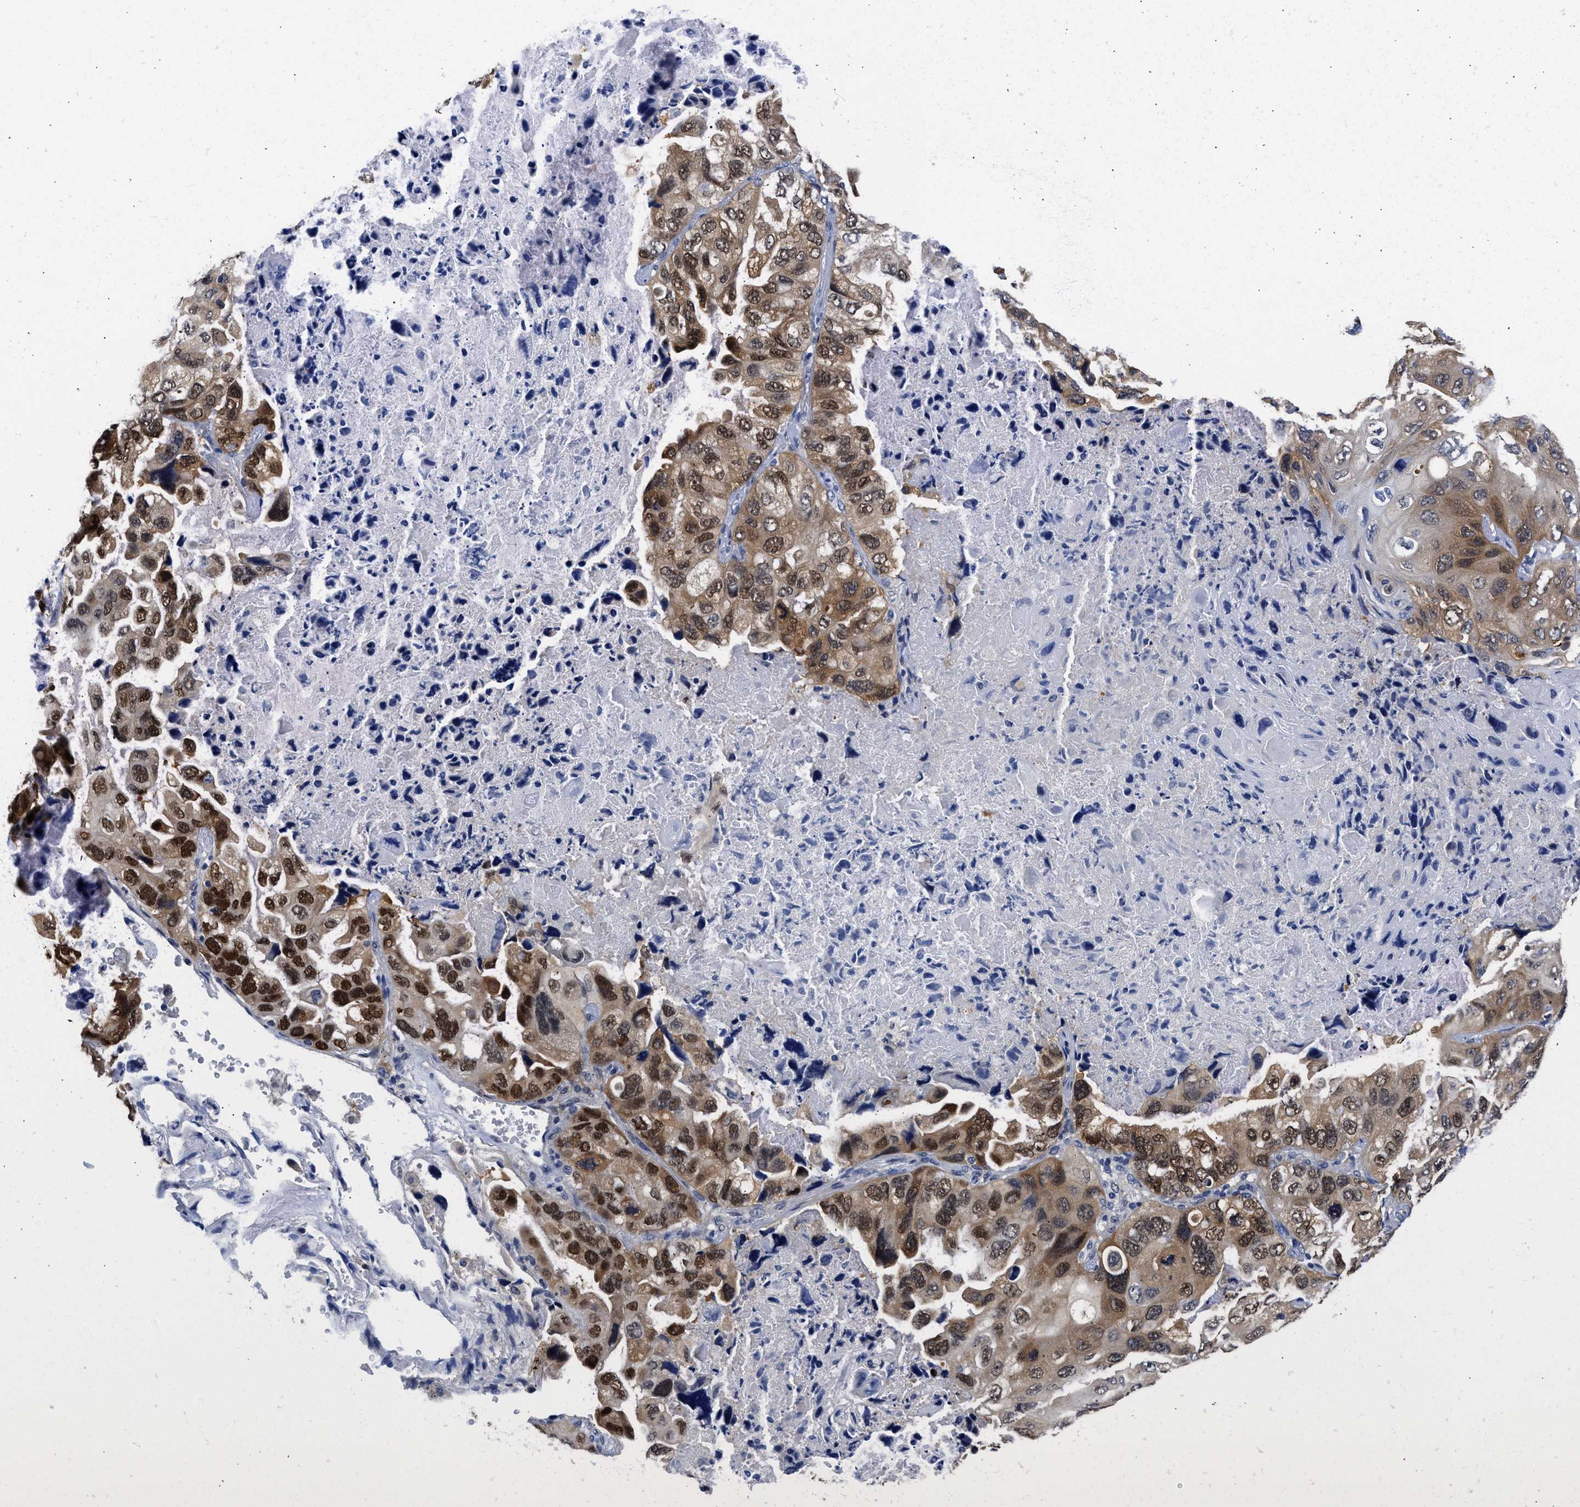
{"staining": {"intensity": "moderate", "quantity": "25%-75%", "location": "cytoplasmic/membranous,nuclear"}, "tissue": "lung cancer", "cell_type": "Tumor cells", "image_type": "cancer", "snomed": [{"axis": "morphology", "description": "Squamous cell carcinoma, NOS"}, {"axis": "topography", "description": "Lung"}], "caption": "Lung cancer (squamous cell carcinoma) stained with a protein marker shows moderate staining in tumor cells.", "gene": "XPO5", "patient": {"sex": "female", "age": 73}}